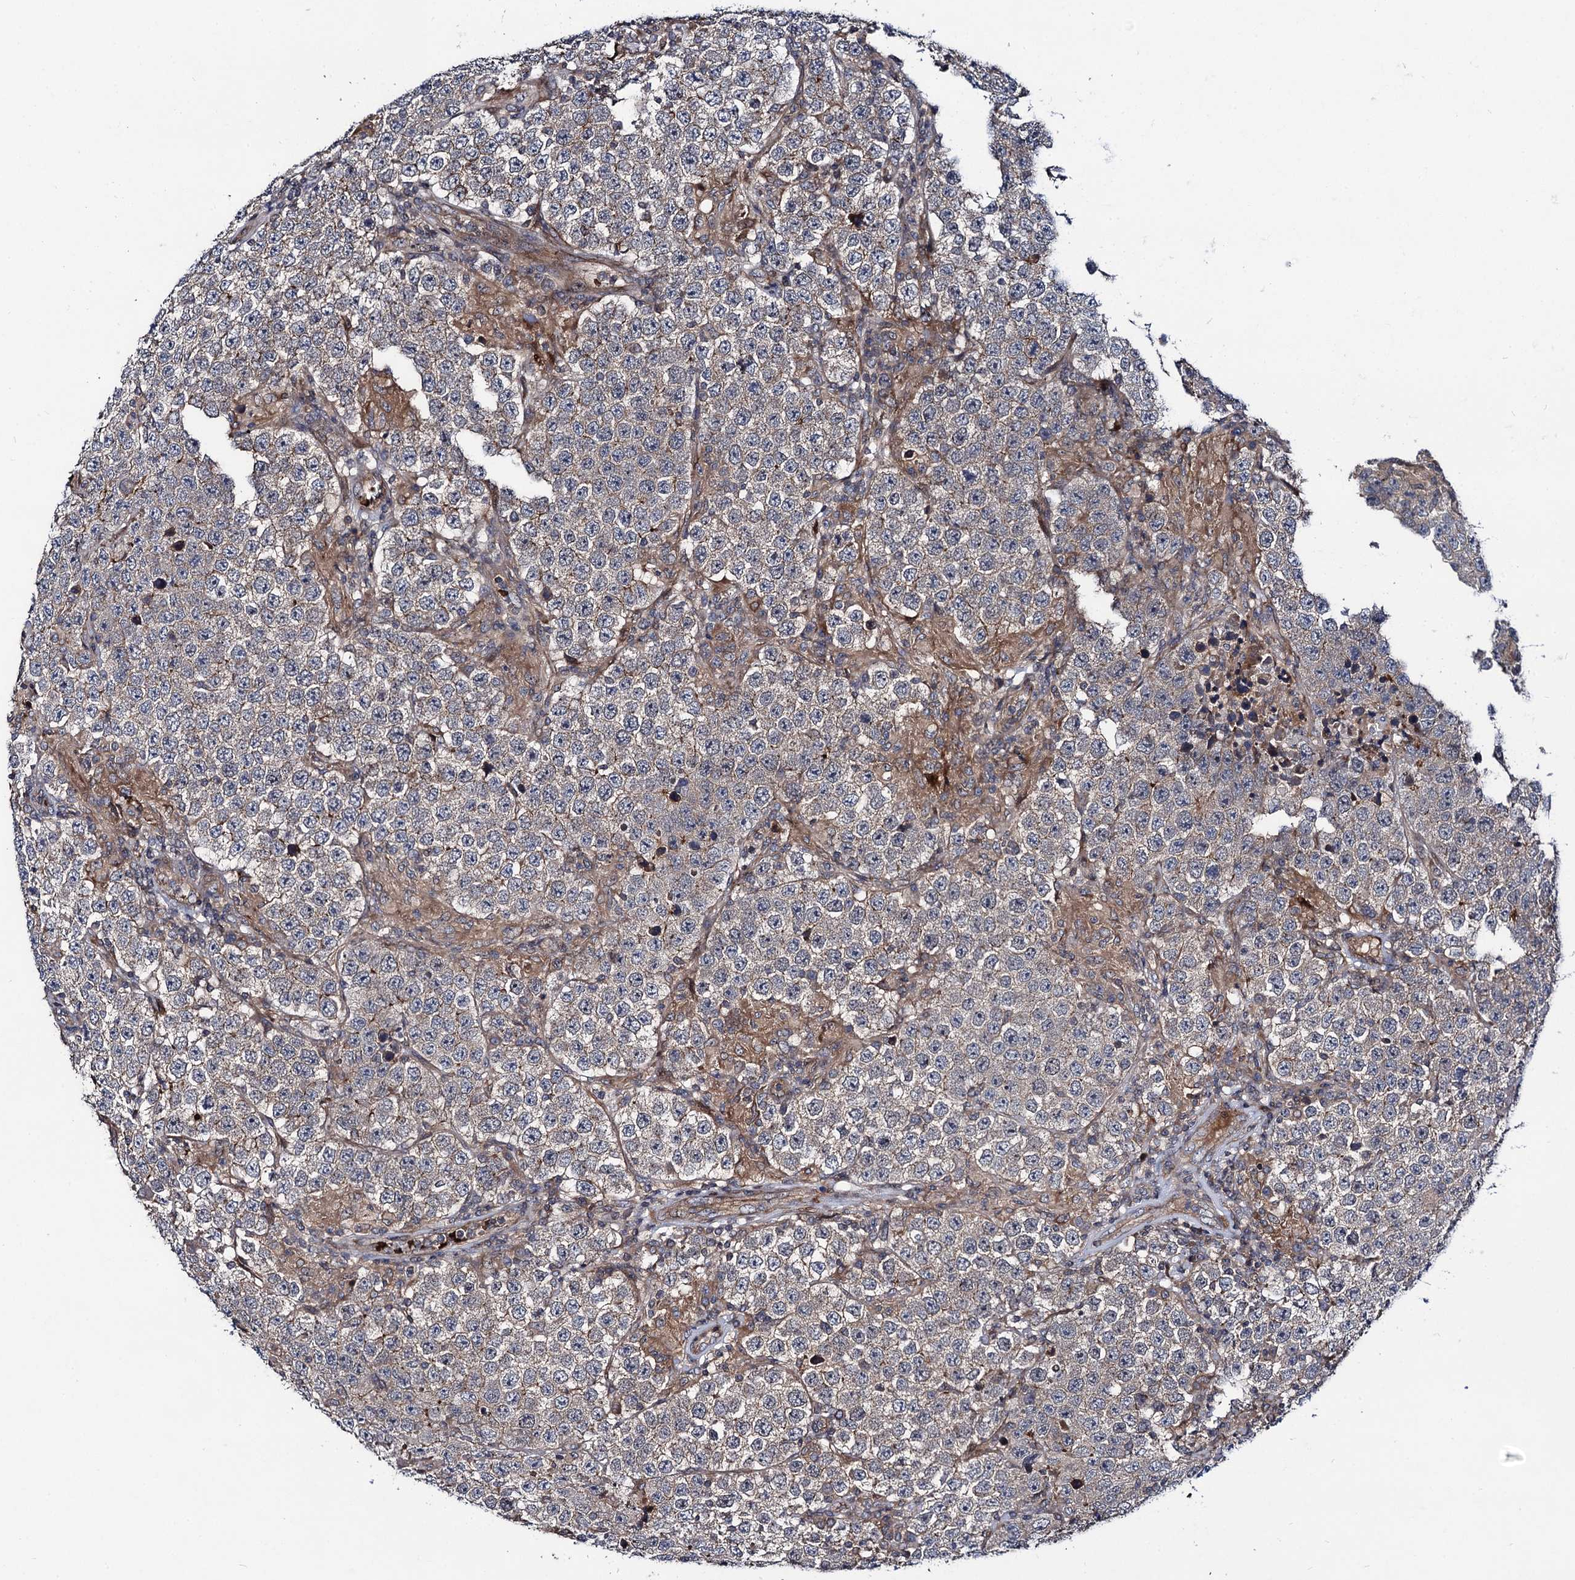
{"staining": {"intensity": "weak", "quantity": "<25%", "location": "cytoplasmic/membranous"}, "tissue": "testis cancer", "cell_type": "Tumor cells", "image_type": "cancer", "snomed": [{"axis": "morphology", "description": "Normal tissue, NOS"}, {"axis": "morphology", "description": "Urothelial carcinoma, High grade"}, {"axis": "morphology", "description": "Seminoma, NOS"}, {"axis": "morphology", "description": "Carcinoma, Embryonal, NOS"}, {"axis": "topography", "description": "Urinary bladder"}, {"axis": "topography", "description": "Testis"}], "caption": "Human testis seminoma stained for a protein using IHC displays no staining in tumor cells.", "gene": "KXD1", "patient": {"sex": "male", "age": 41}}